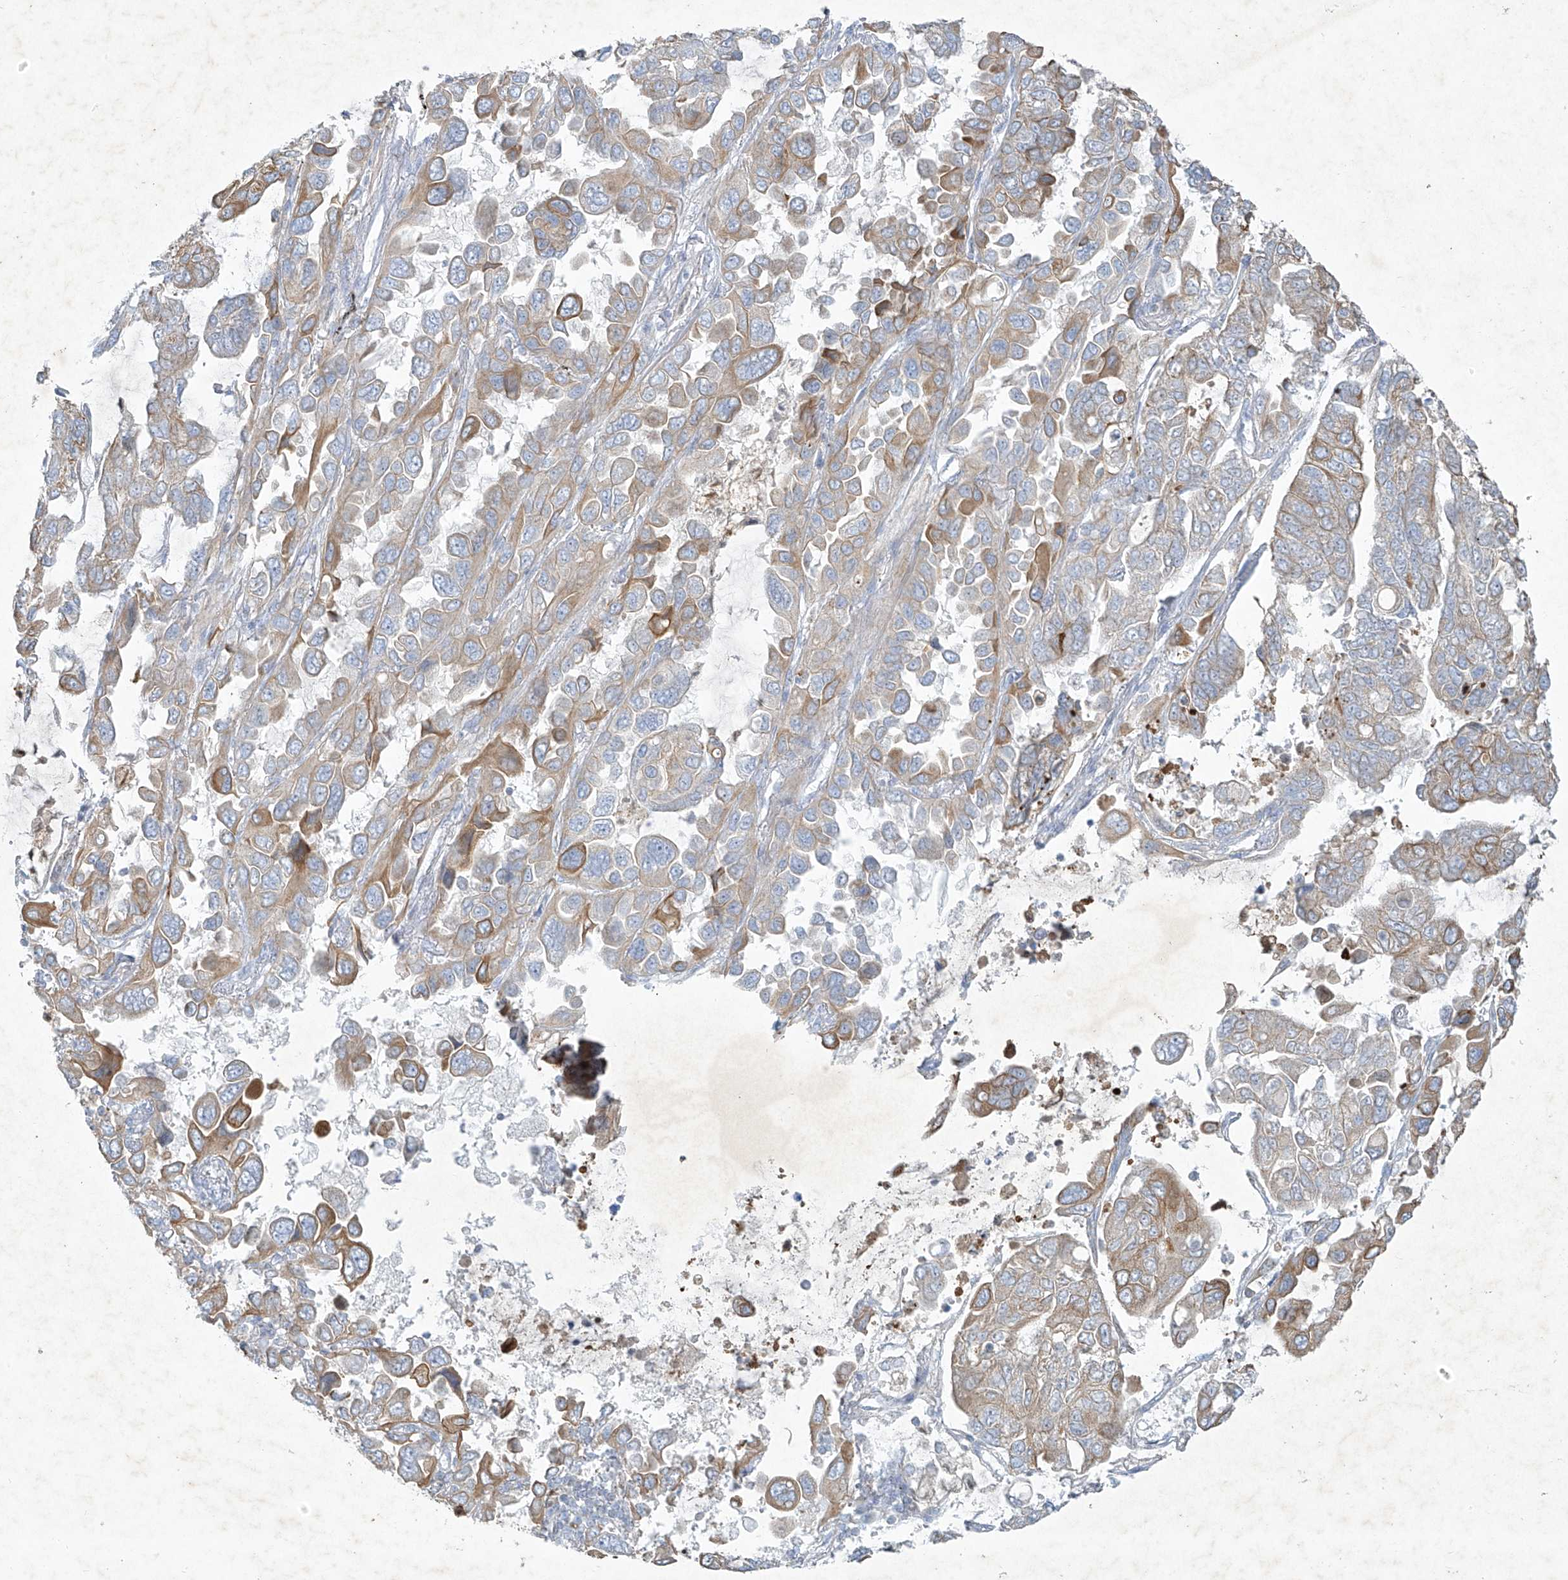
{"staining": {"intensity": "moderate", "quantity": "<25%", "location": "cytoplasmic/membranous"}, "tissue": "lung cancer", "cell_type": "Tumor cells", "image_type": "cancer", "snomed": [{"axis": "morphology", "description": "Adenocarcinoma, NOS"}, {"axis": "topography", "description": "Lung"}], "caption": "Protein expression analysis of adenocarcinoma (lung) demonstrates moderate cytoplasmic/membranous staining in about <25% of tumor cells.", "gene": "TUBE1", "patient": {"sex": "male", "age": 64}}